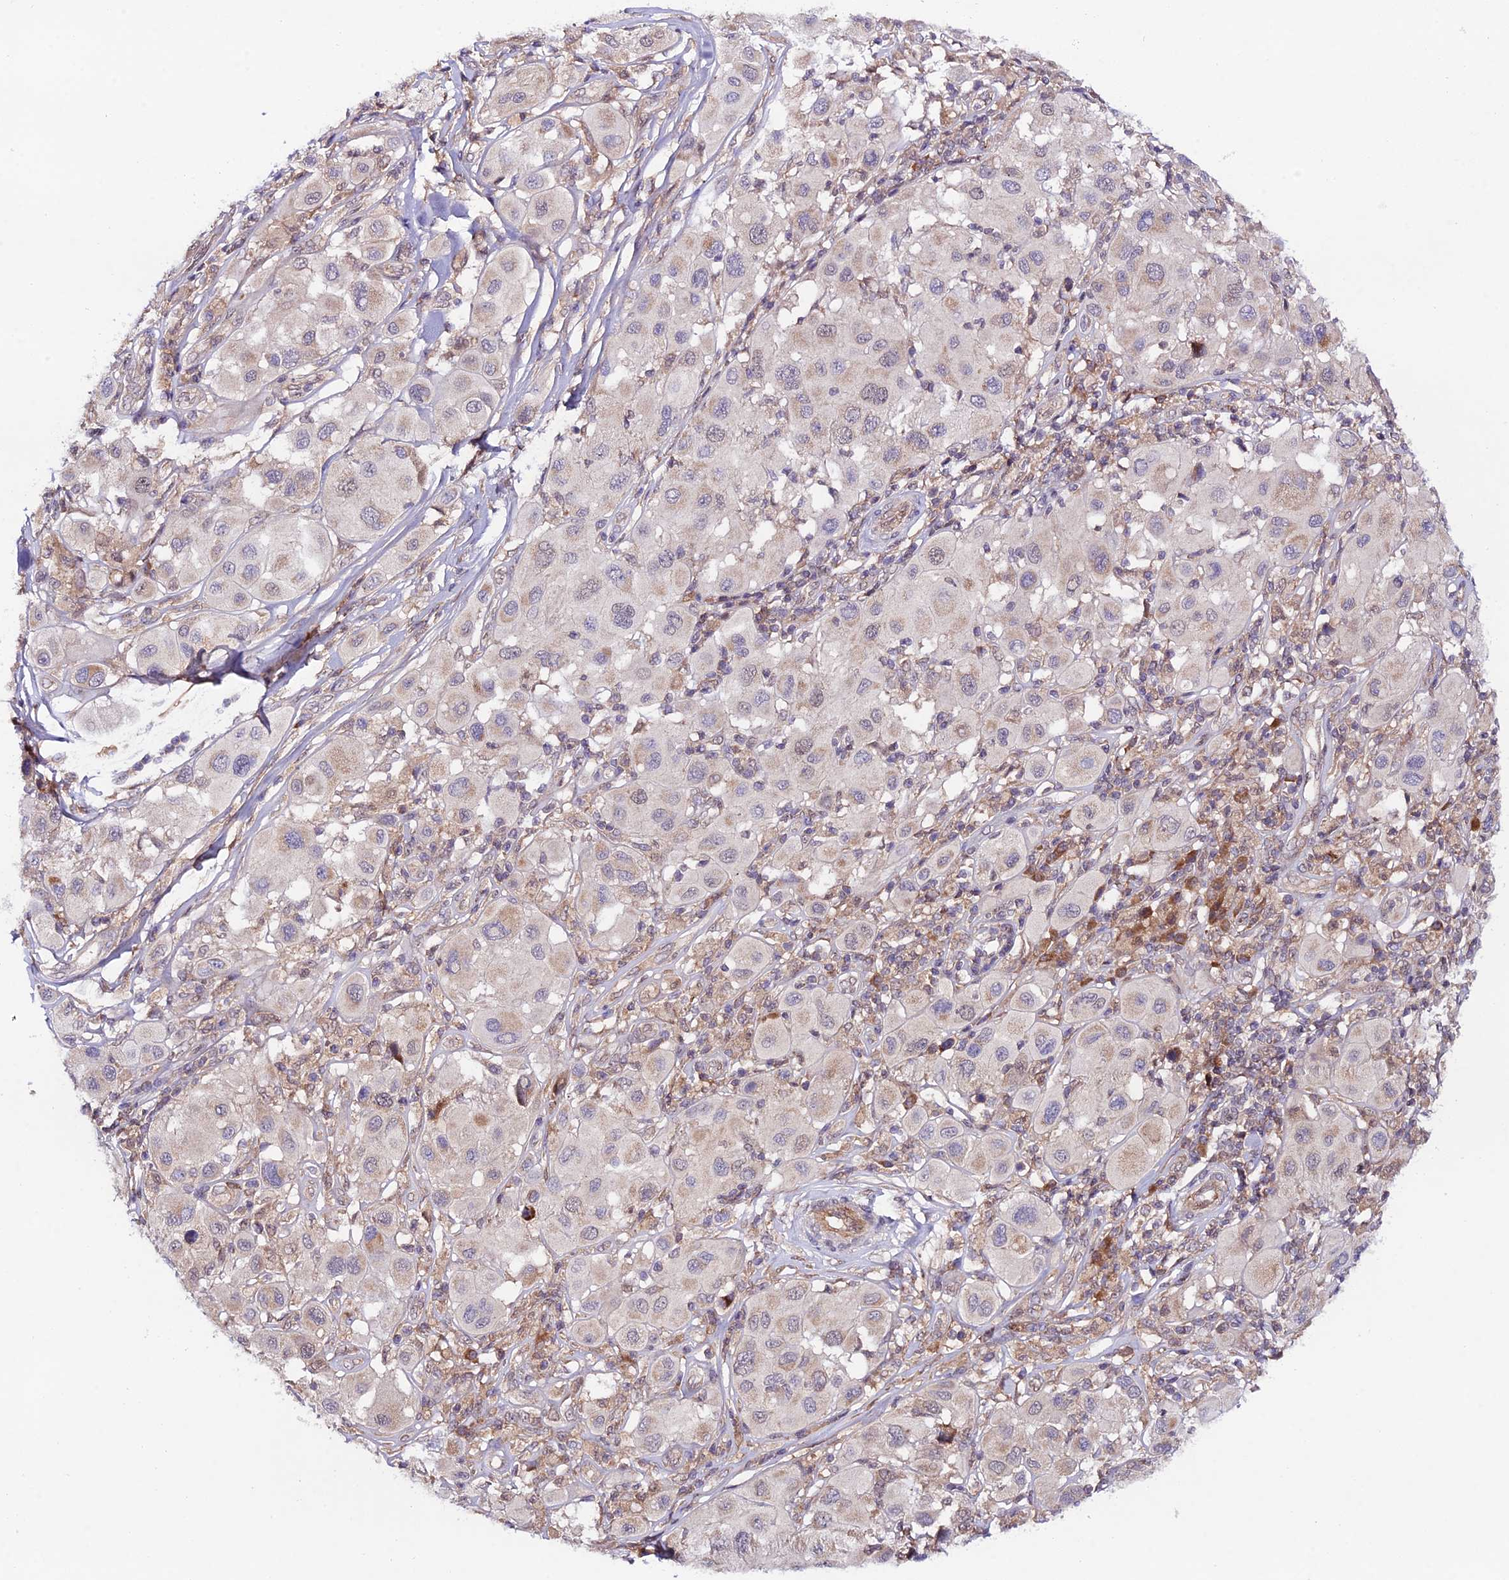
{"staining": {"intensity": "weak", "quantity": "<25%", "location": "cytoplasmic/membranous"}, "tissue": "melanoma", "cell_type": "Tumor cells", "image_type": "cancer", "snomed": [{"axis": "morphology", "description": "Malignant melanoma, Metastatic site"}, {"axis": "topography", "description": "Skin"}], "caption": "Immunohistochemistry image of neoplastic tissue: human malignant melanoma (metastatic site) stained with DAB shows no significant protein positivity in tumor cells.", "gene": "TRIM40", "patient": {"sex": "male", "age": 41}}